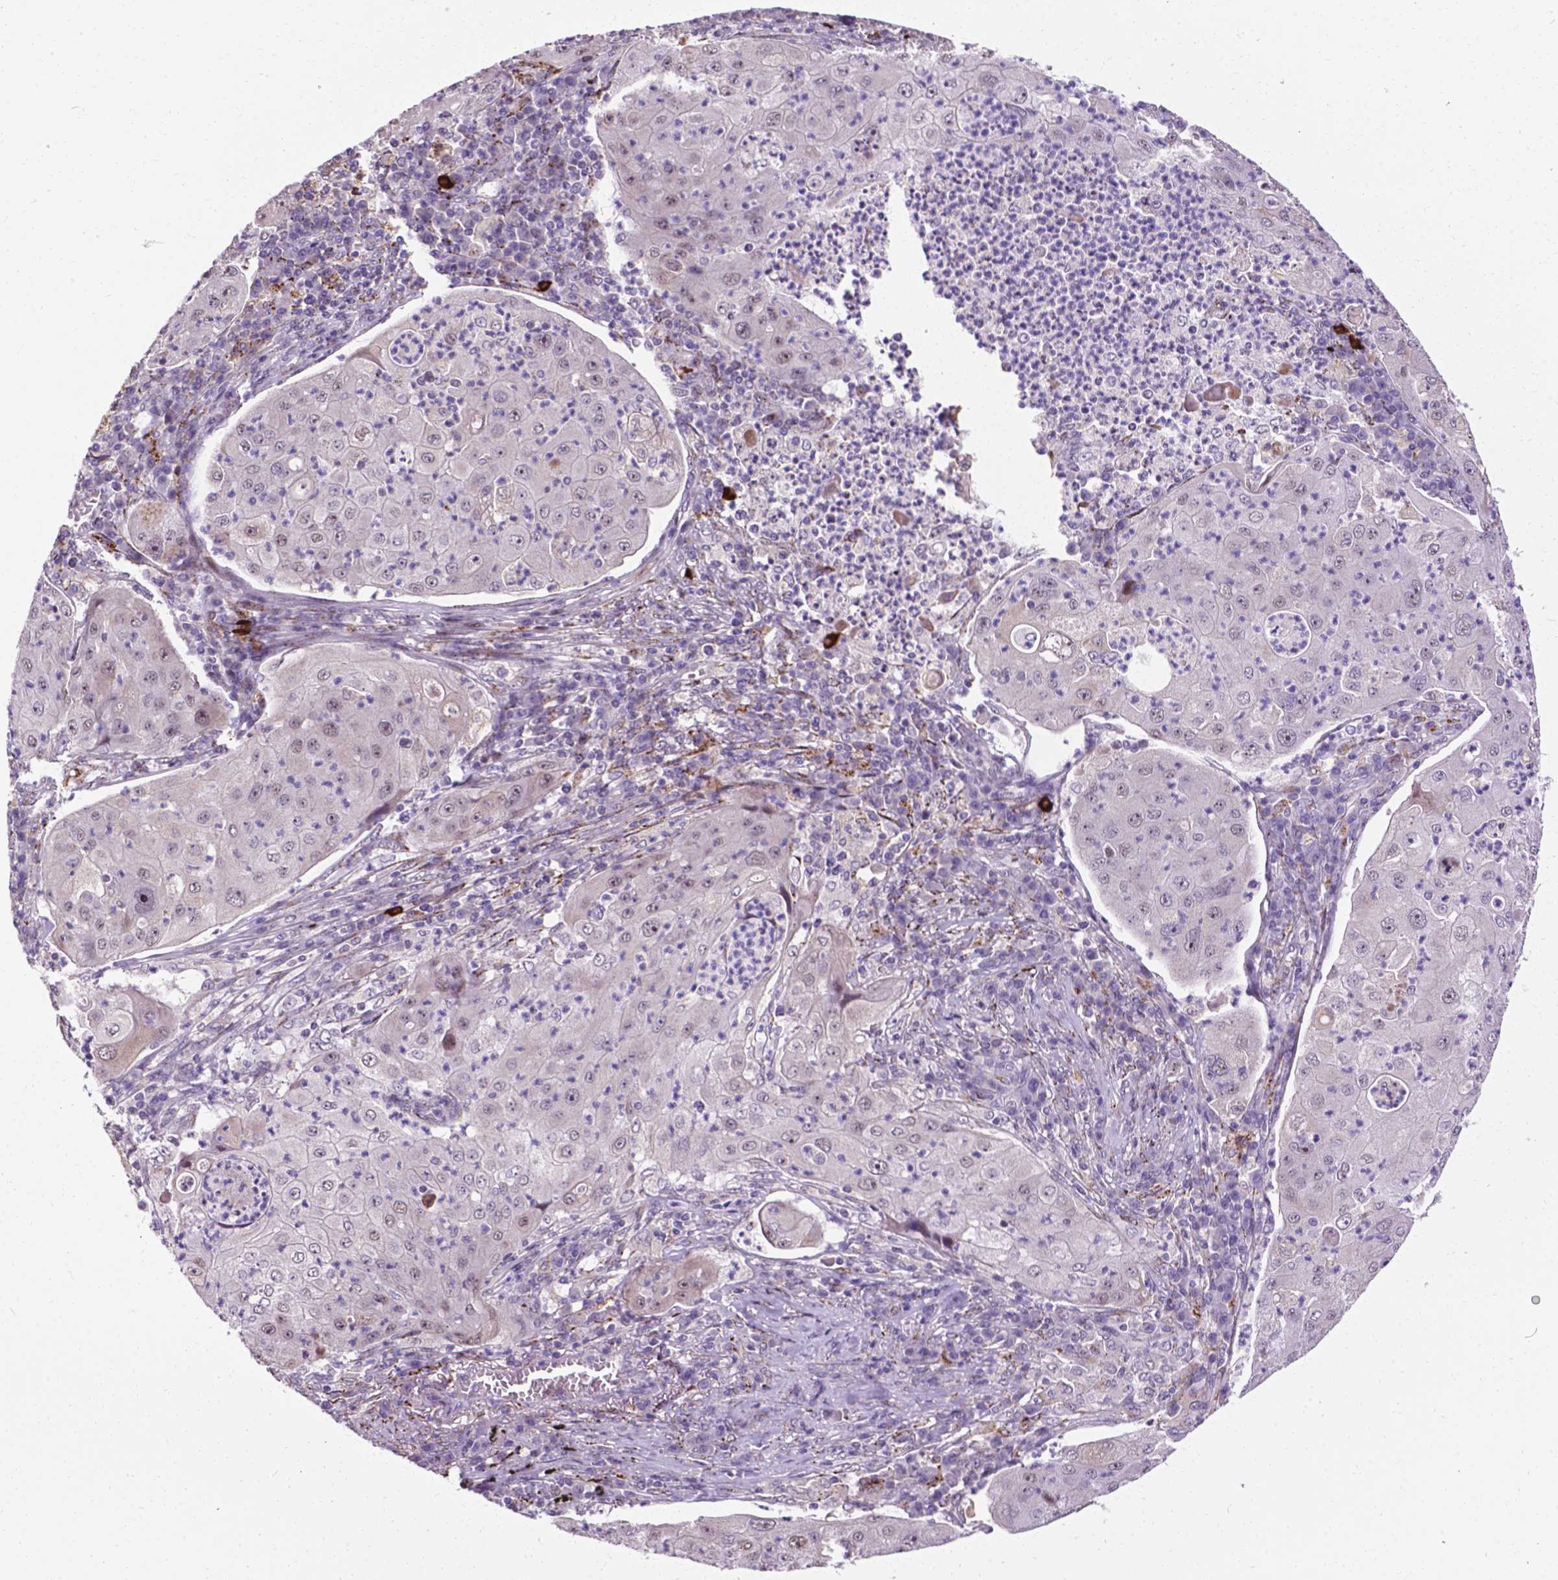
{"staining": {"intensity": "negative", "quantity": "none", "location": "none"}, "tissue": "lung cancer", "cell_type": "Tumor cells", "image_type": "cancer", "snomed": [{"axis": "morphology", "description": "Squamous cell carcinoma, NOS"}, {"axis": "topography", "description": "Lung"}], "caption": "Protein analysis of lung cancer exhibits no significant staining in tumor cells.", "gene": "SMAD3", "patient": {"sex": "female", "age": 59}}